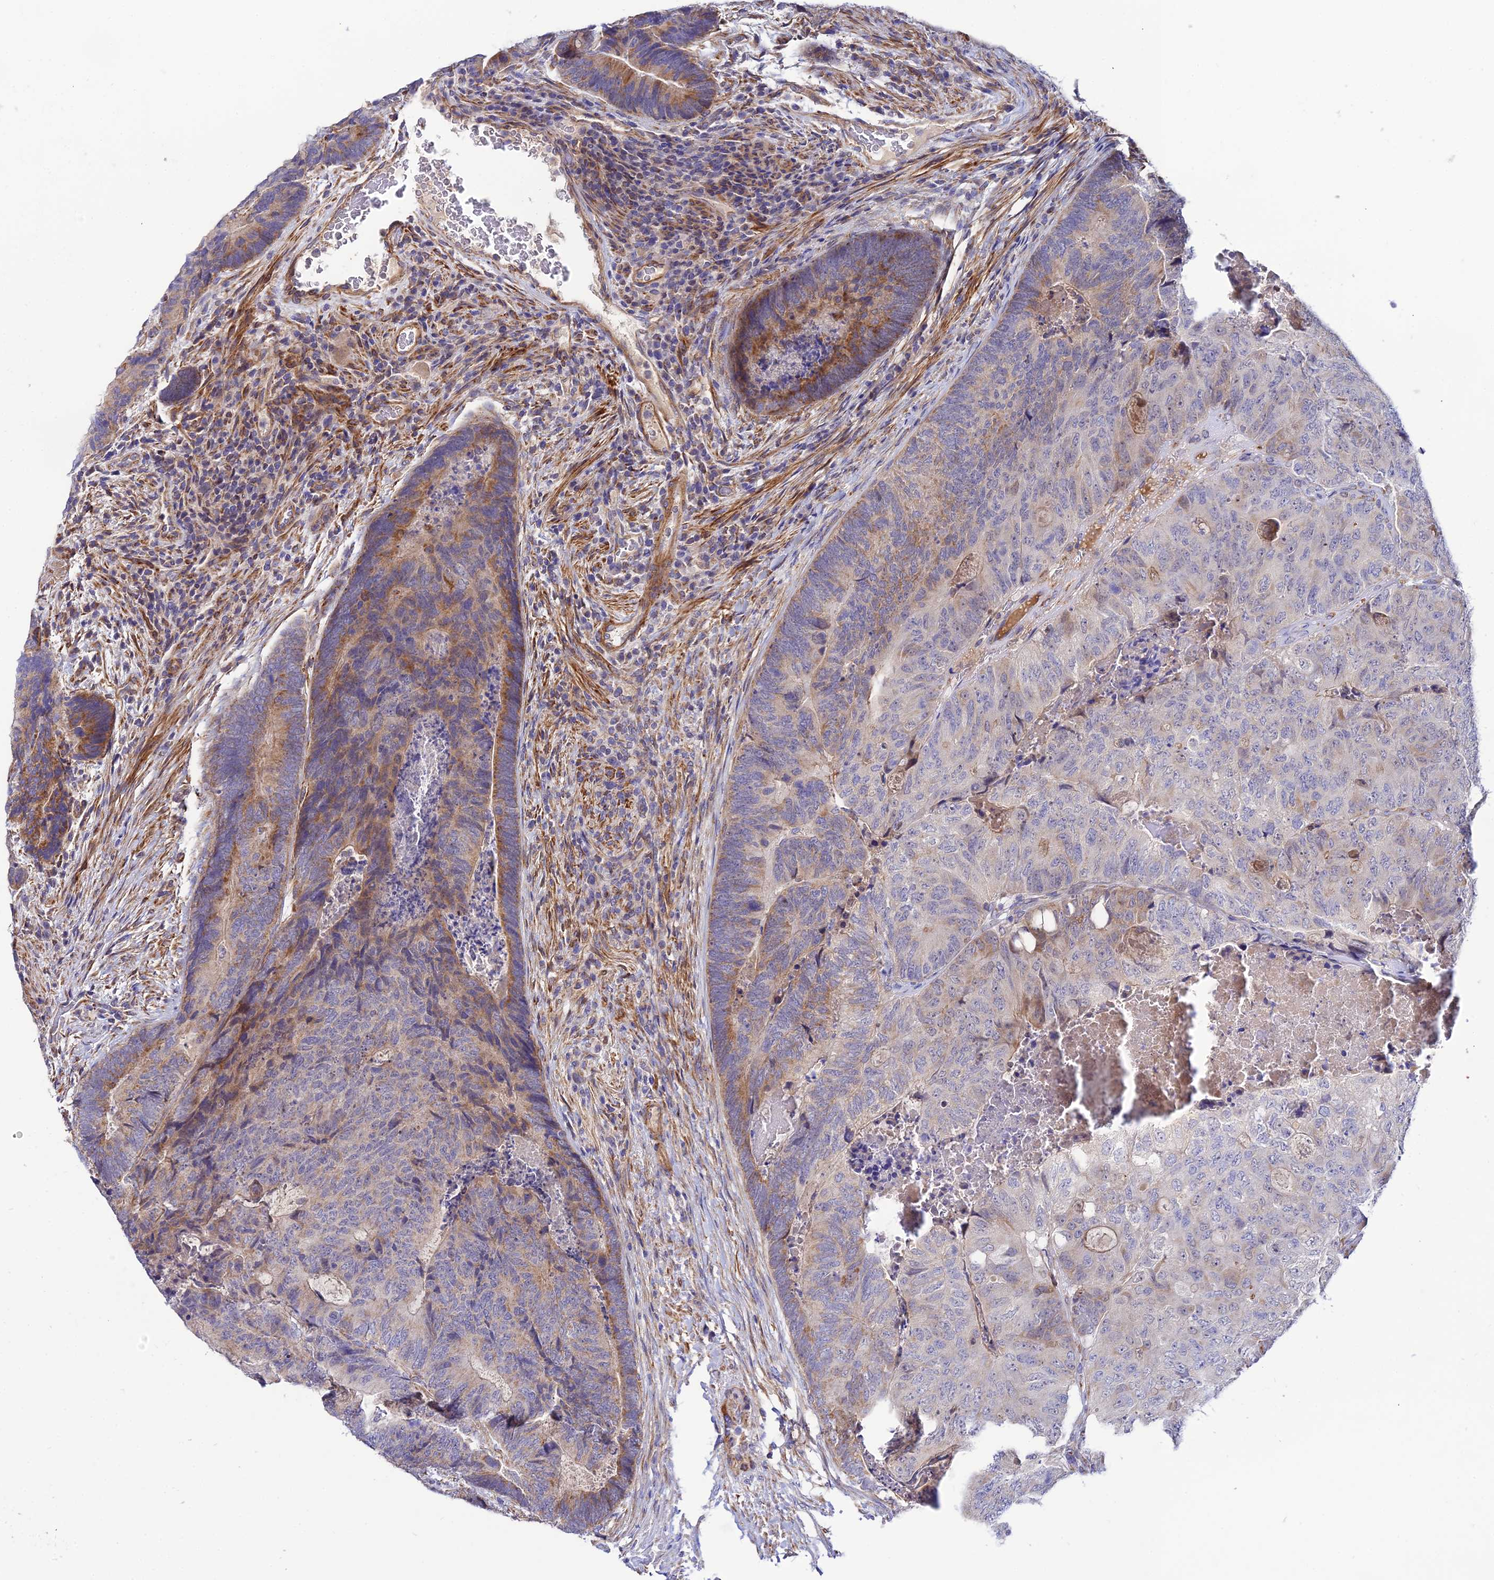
{"staining": {"intensity": "moderate", "quantity": "<25%", "location": "cytoplasmic/membranous"}, "tissue": "colorectal cancer", "cell_type": "Tumor cells", "image_type": "cancer", "snomed": [{"axis": "morphology", "description": "Adenocarcinoma, NOS"}, {"axis": "topography", "description": "Colon"}], "caption": "Approximately <25% of tumor cells in colorectal adenocarcinoma show moderate cytoplasmic/membranous protein expression as visualized by brown immunohistochemical staining.", "gene": "ACOT2", "patient": {"sex": "female", "age": 67}}